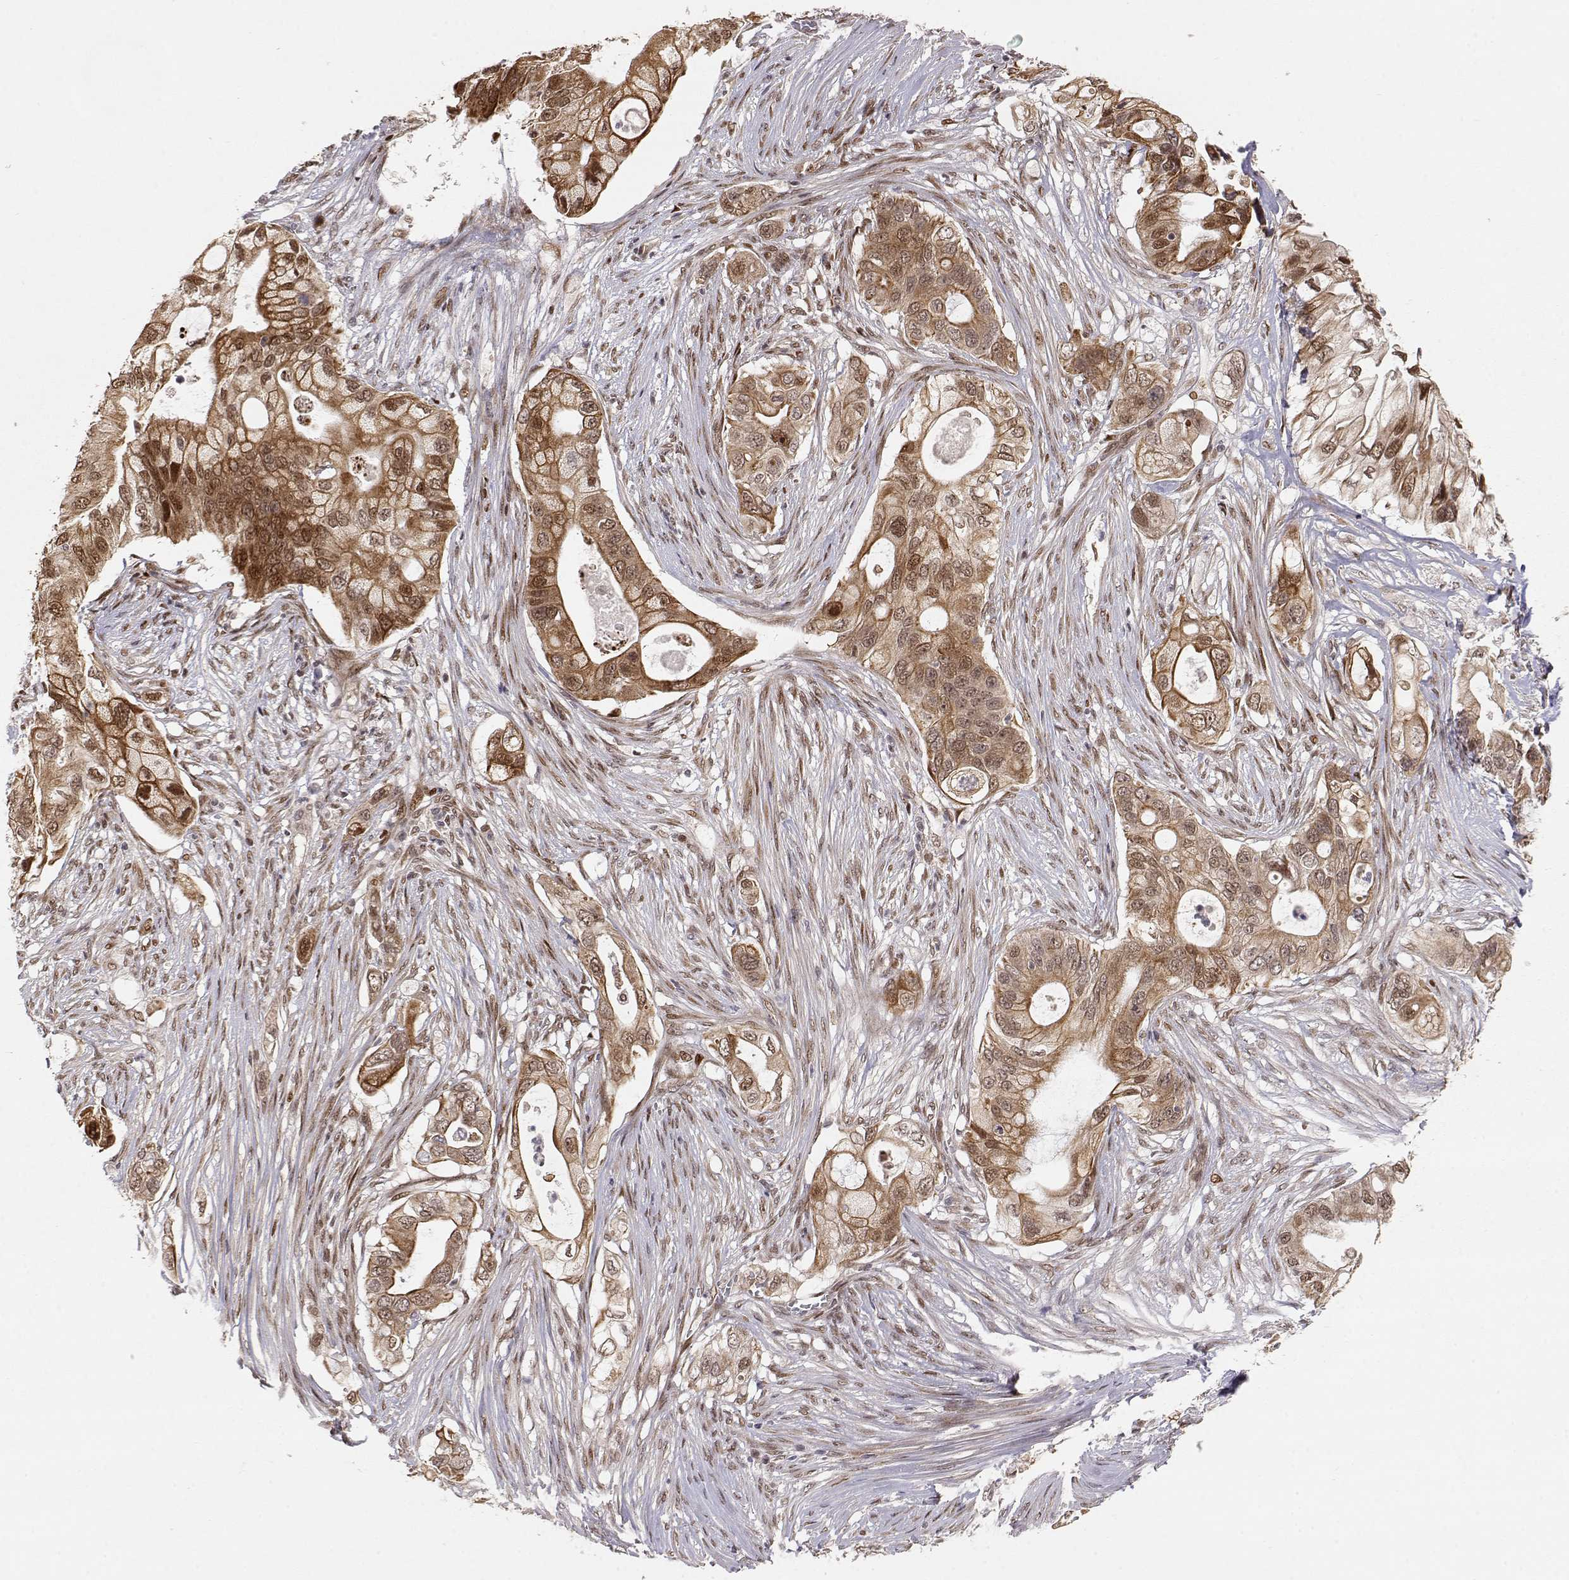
{"staining": {"intensity": "strong", "quantity": ">75%", "location": "cytoplasmic/membranous,nuclear"}, "tissue": "pancreatic cancer", "cell_type": "Tumor cells", "image_type": "cancer", "snomed": [{"axis": "morphology", "description": "Adenocarcinoma, NOS"}, {"axis": "topography", "description": "Pancreas"}], "caption": "Immunohistochemistry (IHC) image of human pancreatic cancer (adenocarcinoma) stained for a protein (brown), which shows high levels of strong cytoplasmic/membranous and nuclear expression in approximately >75% of tumor cells.", "gene": "BRCA1", "patient": {"sex": "female", "age": 72}}